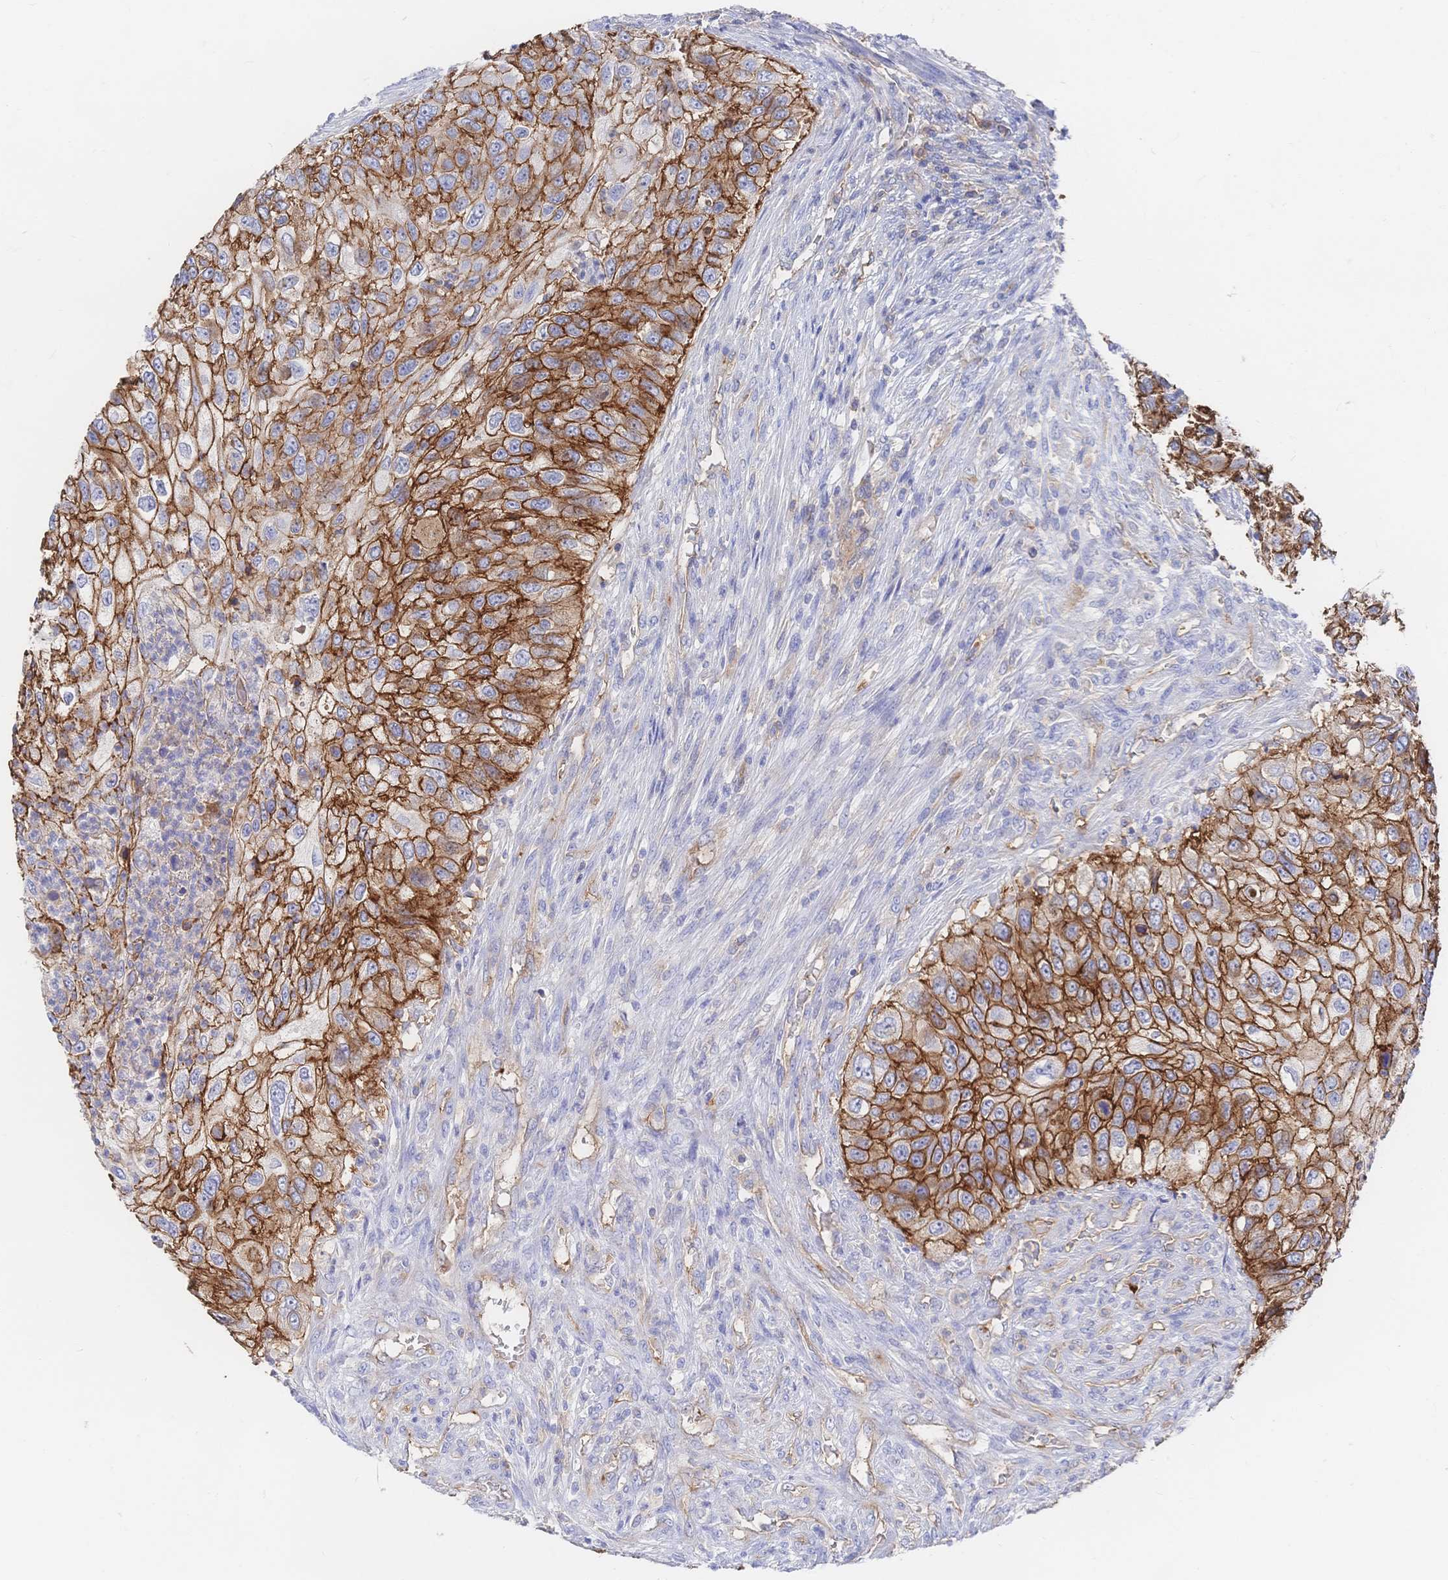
{"staining": {"intensity": "strong", "quantity": ">75%", "location": "cytoplasmic/membranous"}, "tissue": "urothelial cancer", "cell_type": "Tumor cells", "image_type": "cancer", "snomed": [{"axis": "morphology", "description": "Urothelial carcinoma, High grade"}, {"axis": "topography", "description": "Urinary bladder"}], "caption": "Protein staining of urothelial carcinoma (high-grade) tissue displays strong cytoplasmic/membranous positivity in about >75% of tumor cells.", "gene": "F11R", "patient": {"sex": "female", "age": 60}}